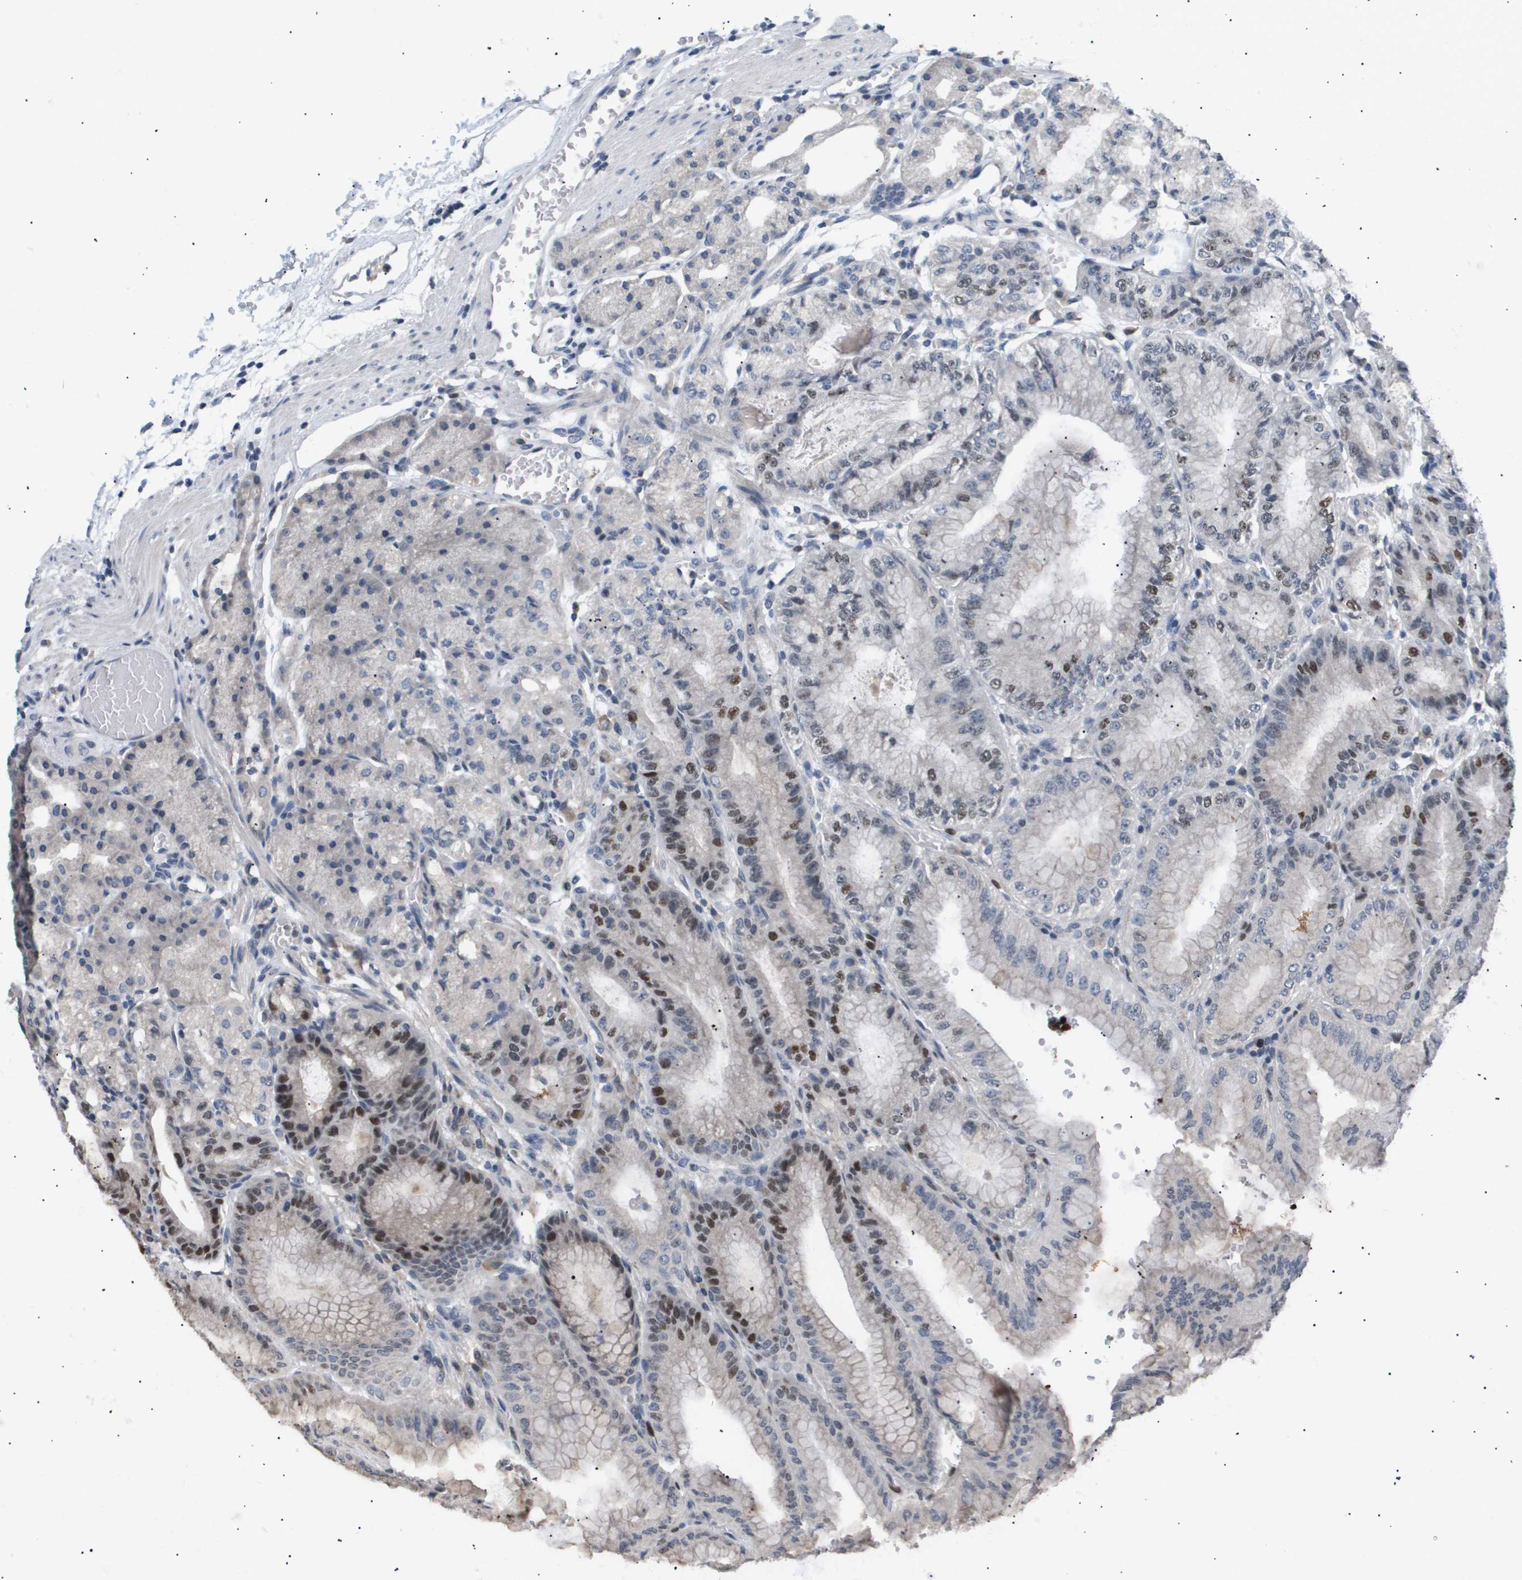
{"staining": {"intensity": "strong", "quantity": "25%-75%", "location": "nuclear"}, "tissue": "stomach", "cell_type": "Glandular cells", "image_type": "normal", "snomed": [{"axis": "morphology", "description": "Normal tissue, NOS"}, {"axis": "topography", "description": "Stomach, lower"}], "caption": "IHC photomicrograph of benign stomach stained for a protein (brown), which demonstrates high levels of strong nuclear expression in about 25%-75% of glandular cells.", "gene": "ANAPC2", "patient": {"sex": "male", "age": 71}}